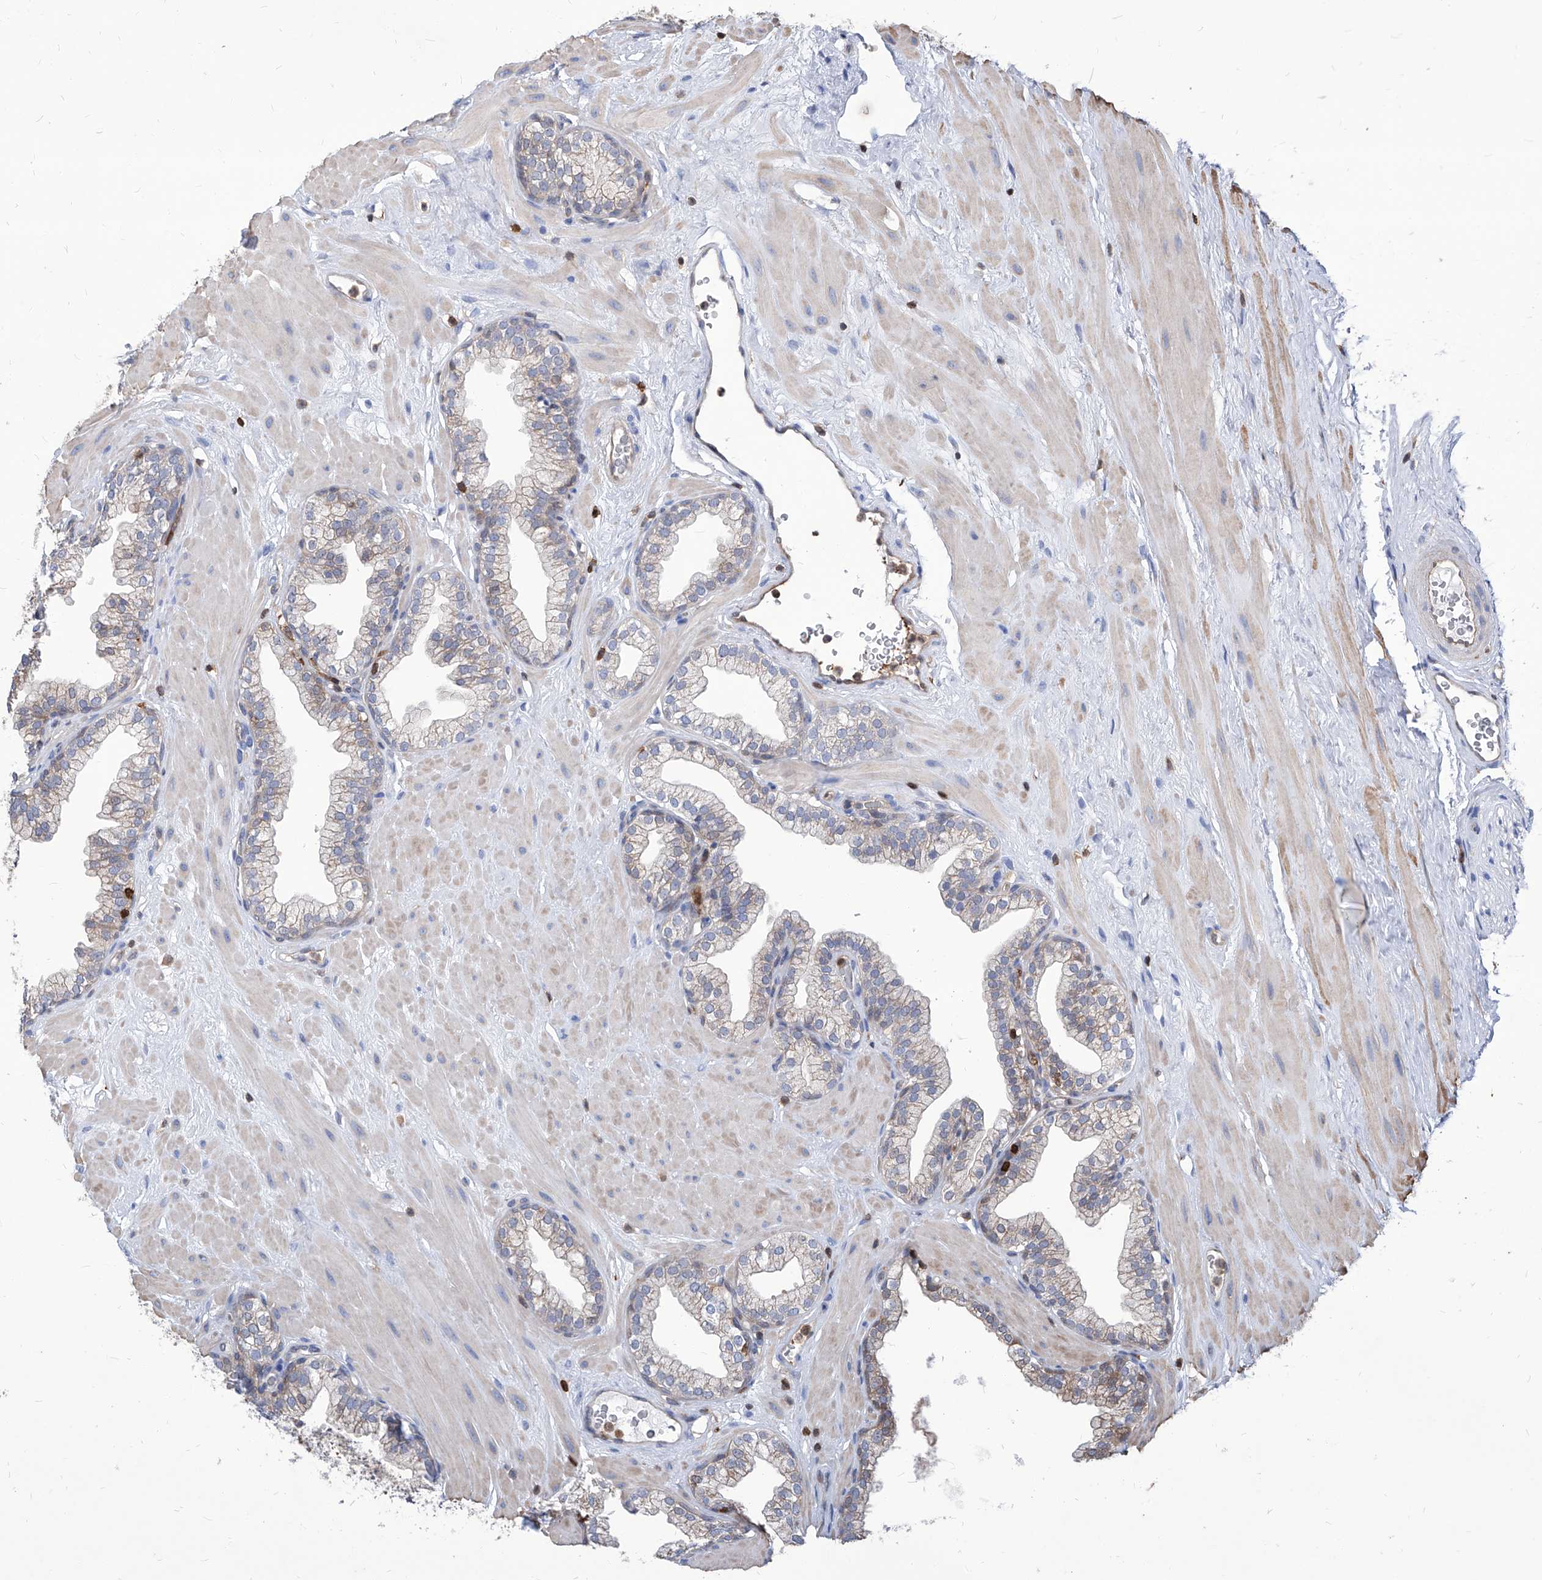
{"staining": {"intensity": "moderate", "quantity": "<25%", "location": "cytoplasmic/membranous,nuclear"}, "tissue": "prostate", "cell_type": "Glandular cells", "image_type": "normal", "snomed": [{"axis": "morphology", "description": "Normal tissue, NOS"}, {"axis": "morphology", "description": "Urothelial carcinoma, Low grade"}, {"axis": "topography", "description": "Urinary bladder"}, {"axis": "topography", "description": "Prostate"}], "caption": "The histopathology image exhibits immunohistochemical staining of normal prostate. There is moderate cytoplasmic/membranous,nuclear positivity is identified in about <25% of glandular cells. (brown staining indicates protein expression, while blue staining denotes nuclei).", "gene": "ABRACL", "patient": {"sex": "male", "age": 60}}